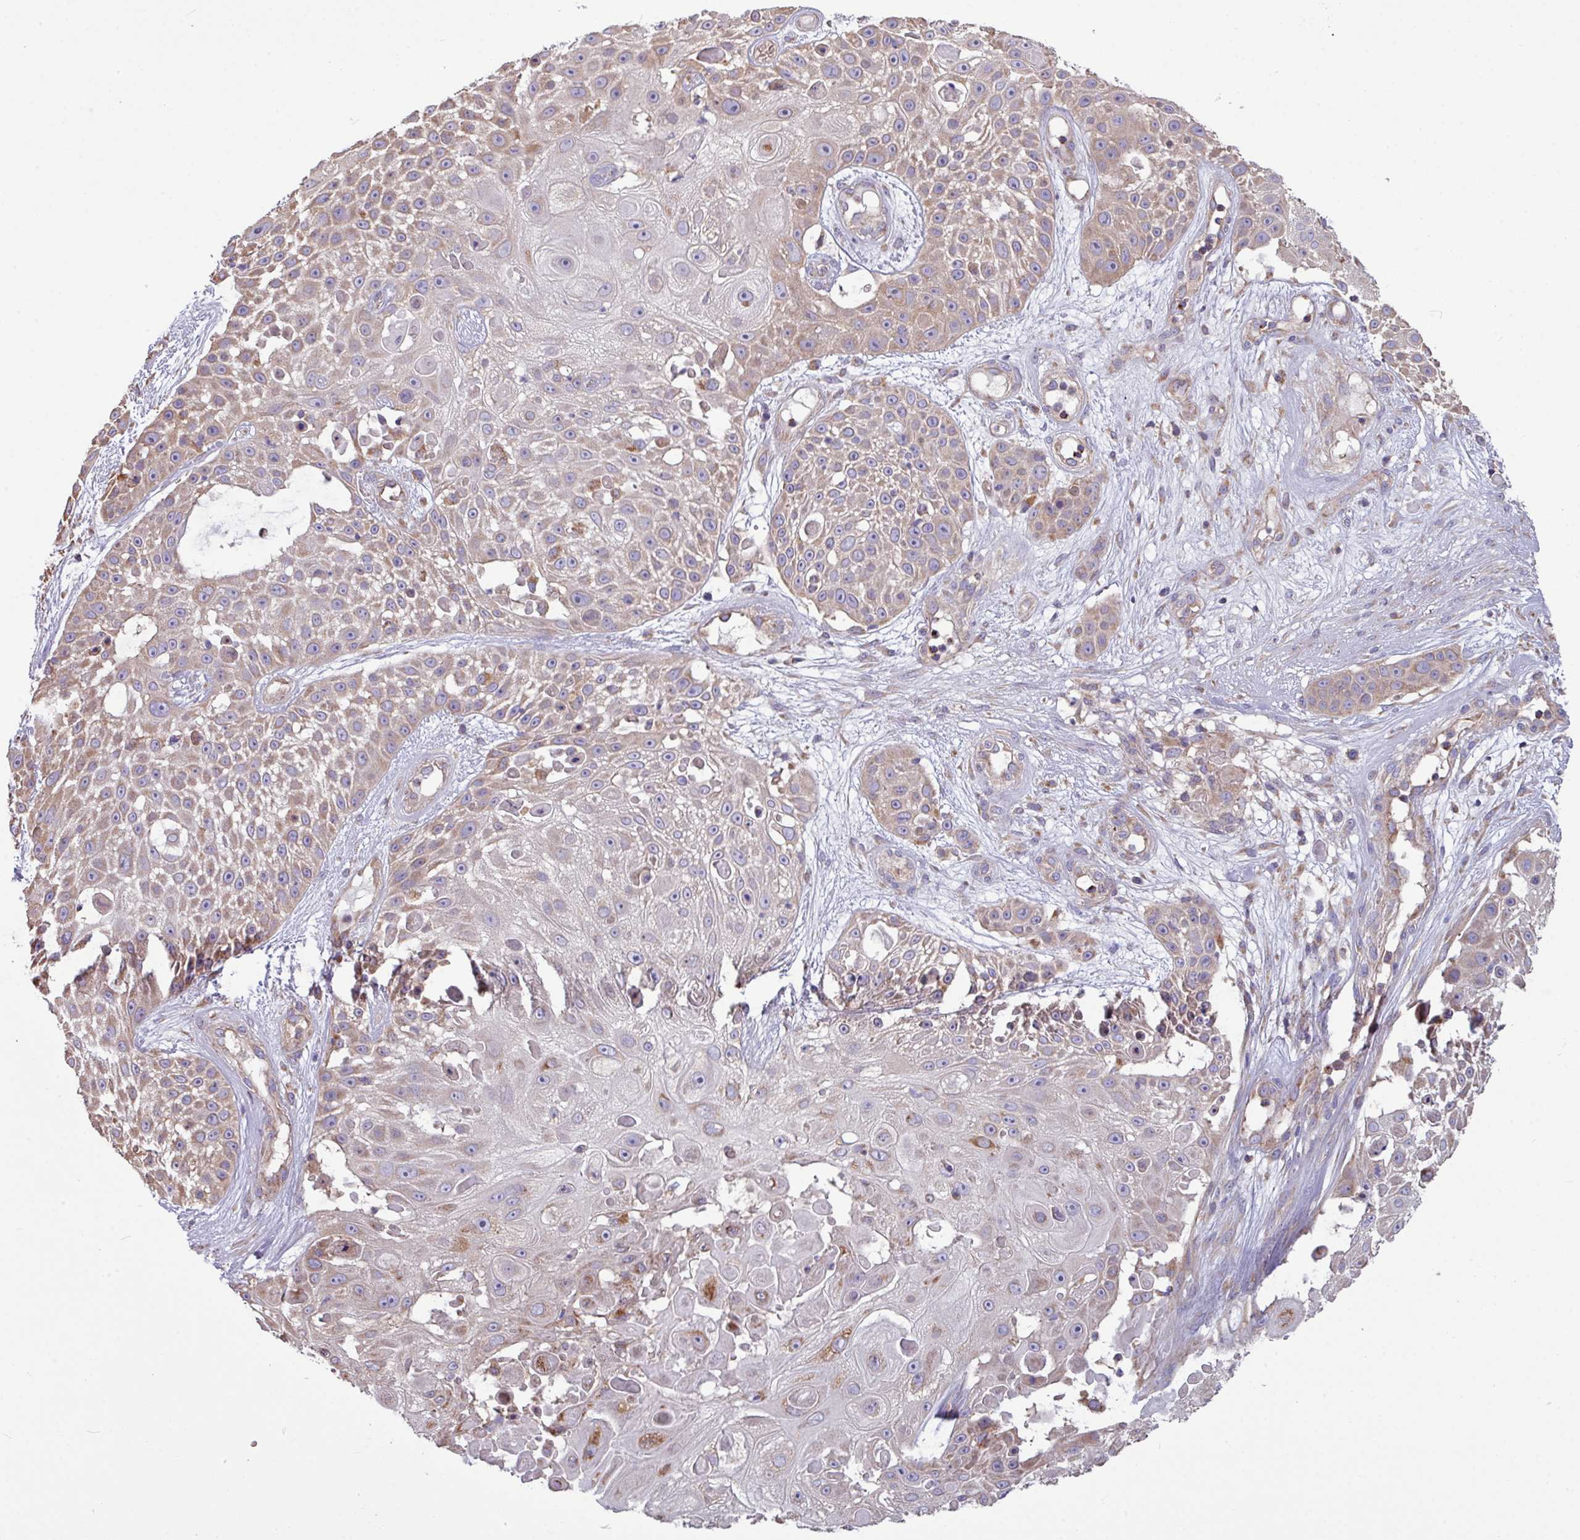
{"staining": {"intensity": "weak", "quantity": "25%-75%", "location": "cytoplasmic/membranous"}, "tissue": "skin cancer", "cell_type": "Tumor cells", "image_type": "cancer", "snomed": [{"axis": "morphology", "description": "Squamous cell carcinoma, NOS"}, {"axis": "topography", "description": "Skin"}], "caption": "A photomicrograph showing weak cytoplasmic/membranous staining in about 25%-75% of tumor cells in skin squamous cell carcinoma, as visualized by brown immunohistochemical staining.", "gene": "PPM1J", "patient": {"sex": "female", "age": 86}}